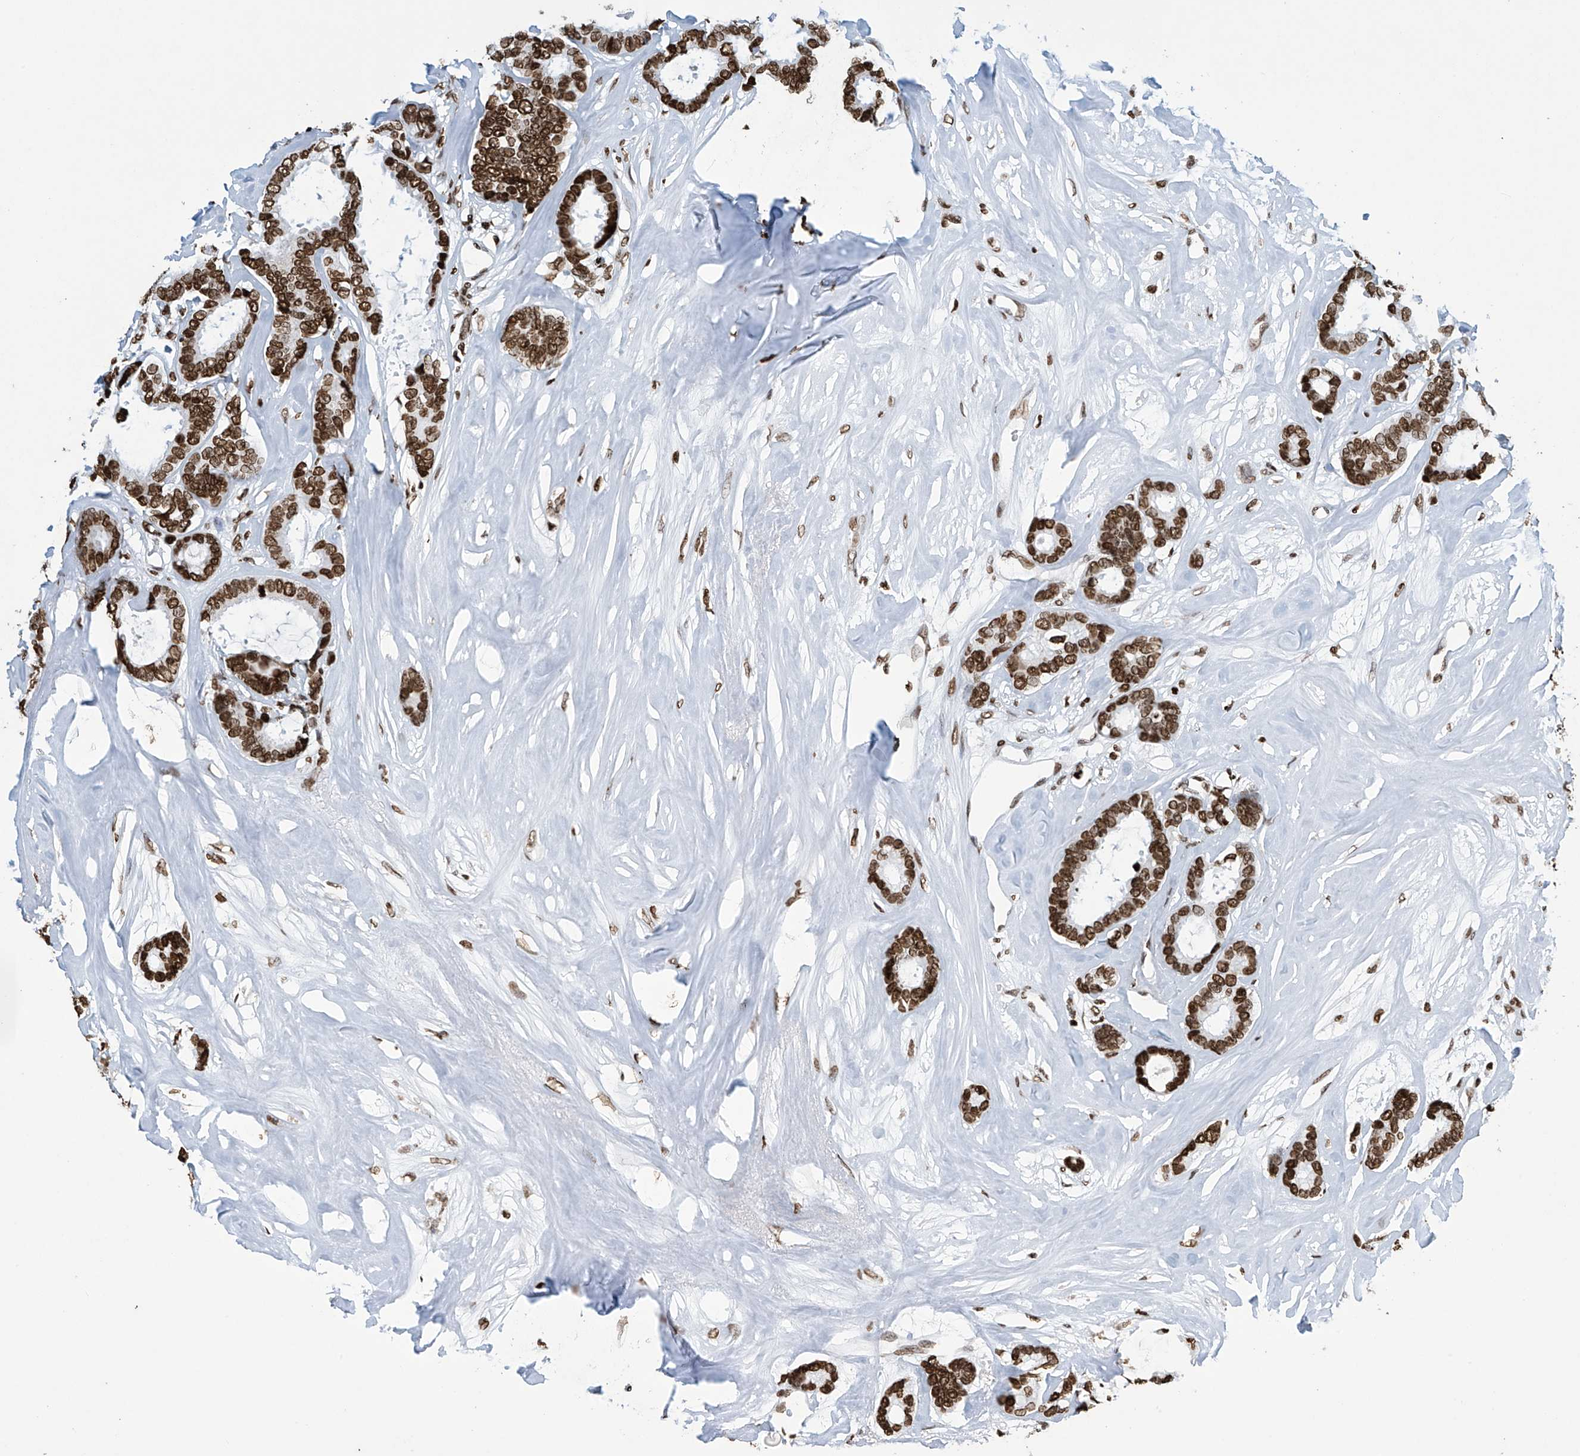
{"staining": {"intensity": "strong", "quantity": ">75%", "location": "nuclear"}, "tissue": "breast cancer", "cell_type": "Tumor cells", "image_type": "cancer", "snomed": [{"axis": "morphology", "description": "Duct carcinoma"}, {"axis": "topography", "description": "Breast"}], "caption": "Brown immunohistochemical staining in human breast cancer (invasive ductal carcinoma) reveals strong nuclear staining in about >75% of tumor cells. The staining was performed using DAB (3,3'-diaminobenzidine) to visualize the protein expression in brown, while the nuclei were stained in blue with hematoxylin (Magnification: 20x).", "gene": "H4C16", "patient": {"sex": "female", "age": 87}}